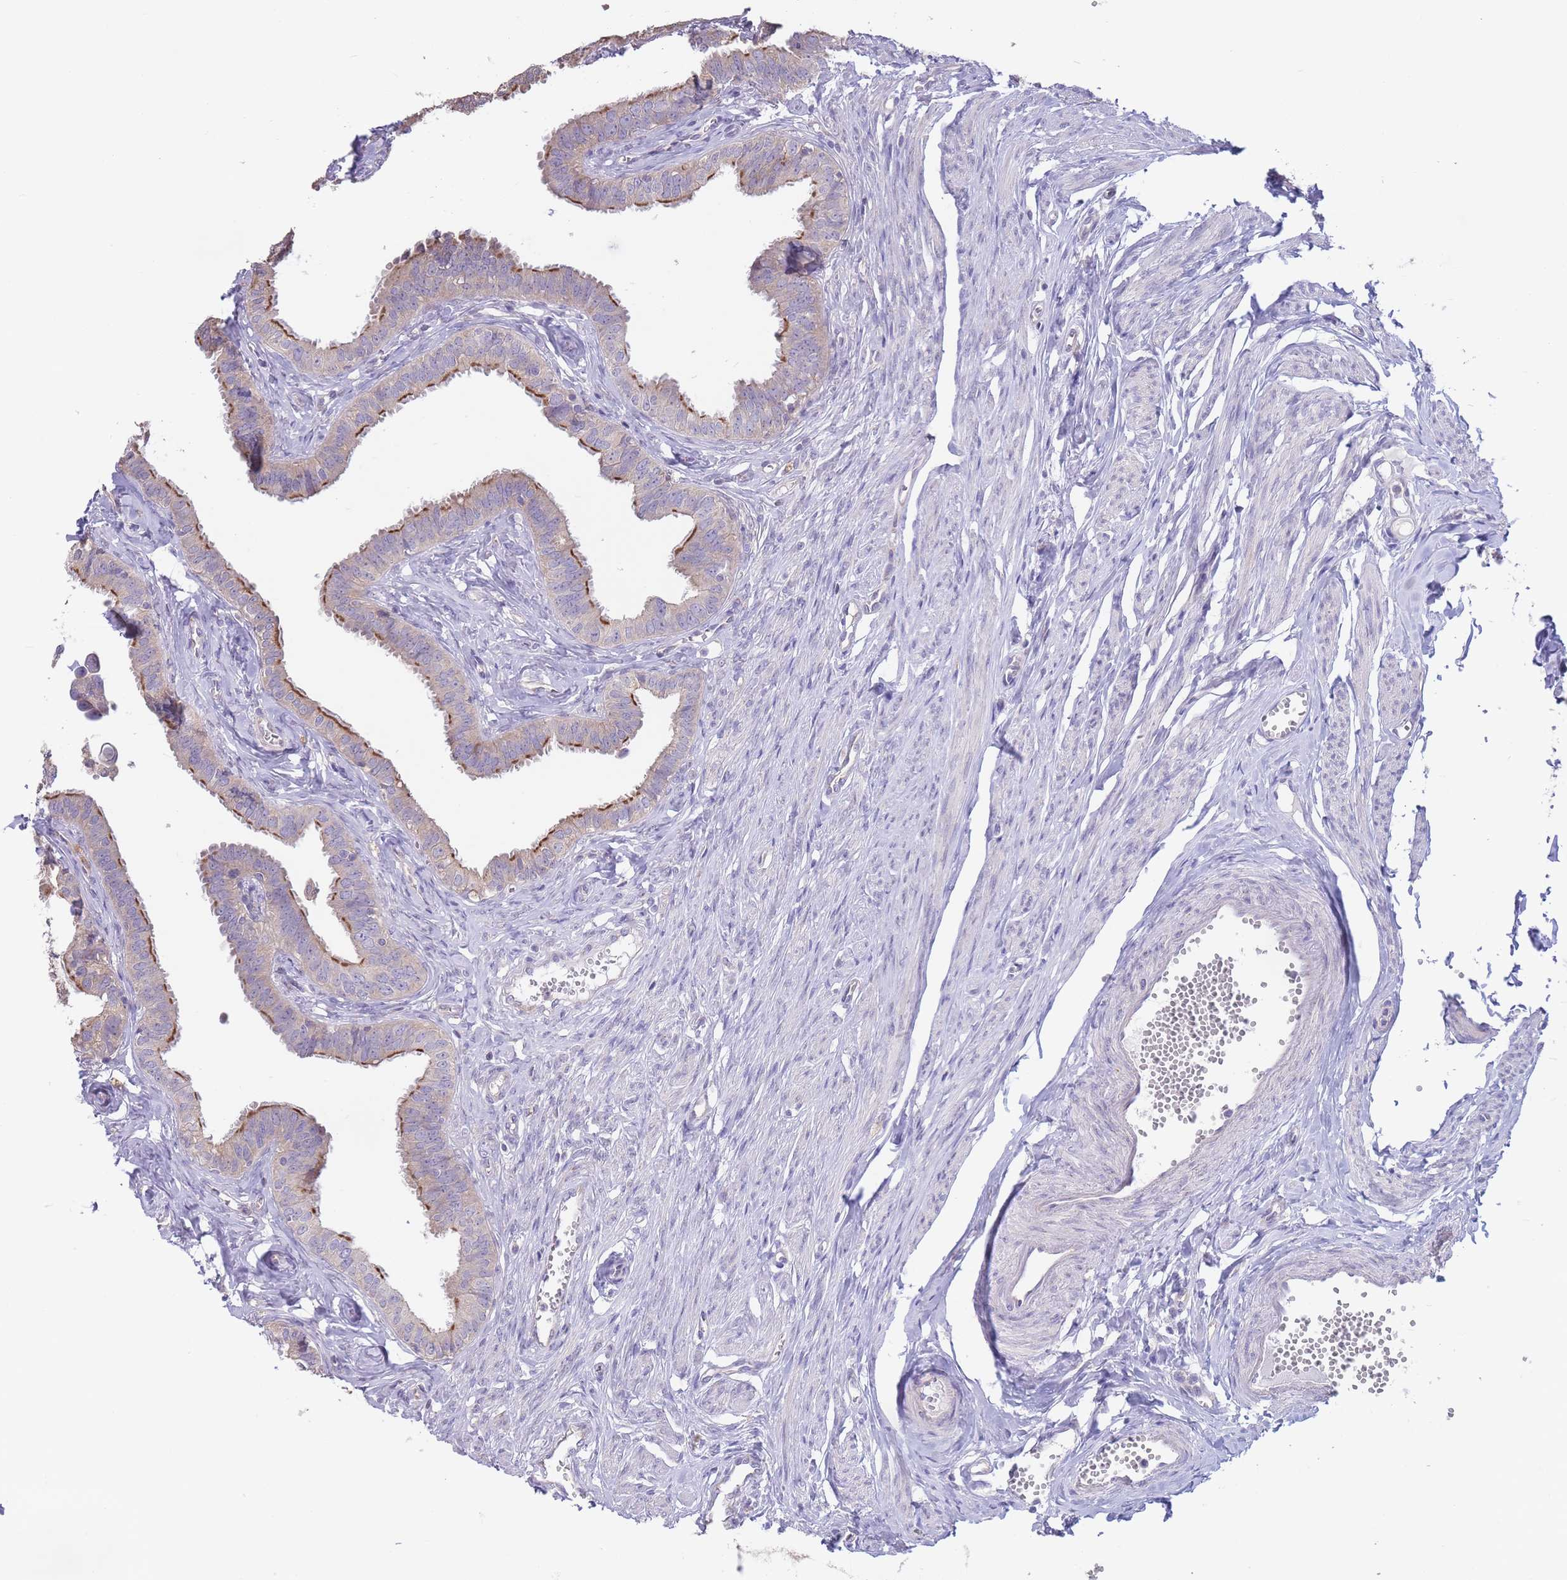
{"staining": {"intensity": "moderate", "quantity": "25%-75%", "location": "cytoplasmic/membranous"}, "tissue": "fallopian tube", "cell_type": "Glandular cells", "image_type": "normal", "snomed": [{"axis": "morphology", "description": "Normal tissue, NOS"}, {"axis": "morphology", "description": "Carcinoma, NOS"}, {"axis": "topography", "description": "Fallopian tube"}, {"axis": "topography", "description": "Ovary"}], "caption": "A micrograph of fallopian tube stained for a protein exhibits moderate cytoplasmic/membranous brown staining in glandular cells. The protein is stained brown, and the nuclei are stained in blue (DAB IHC with brightfield microscopy, high magnification).", "gene": "ALS2CL", "patient": {"sex": "female", "age": 59}}